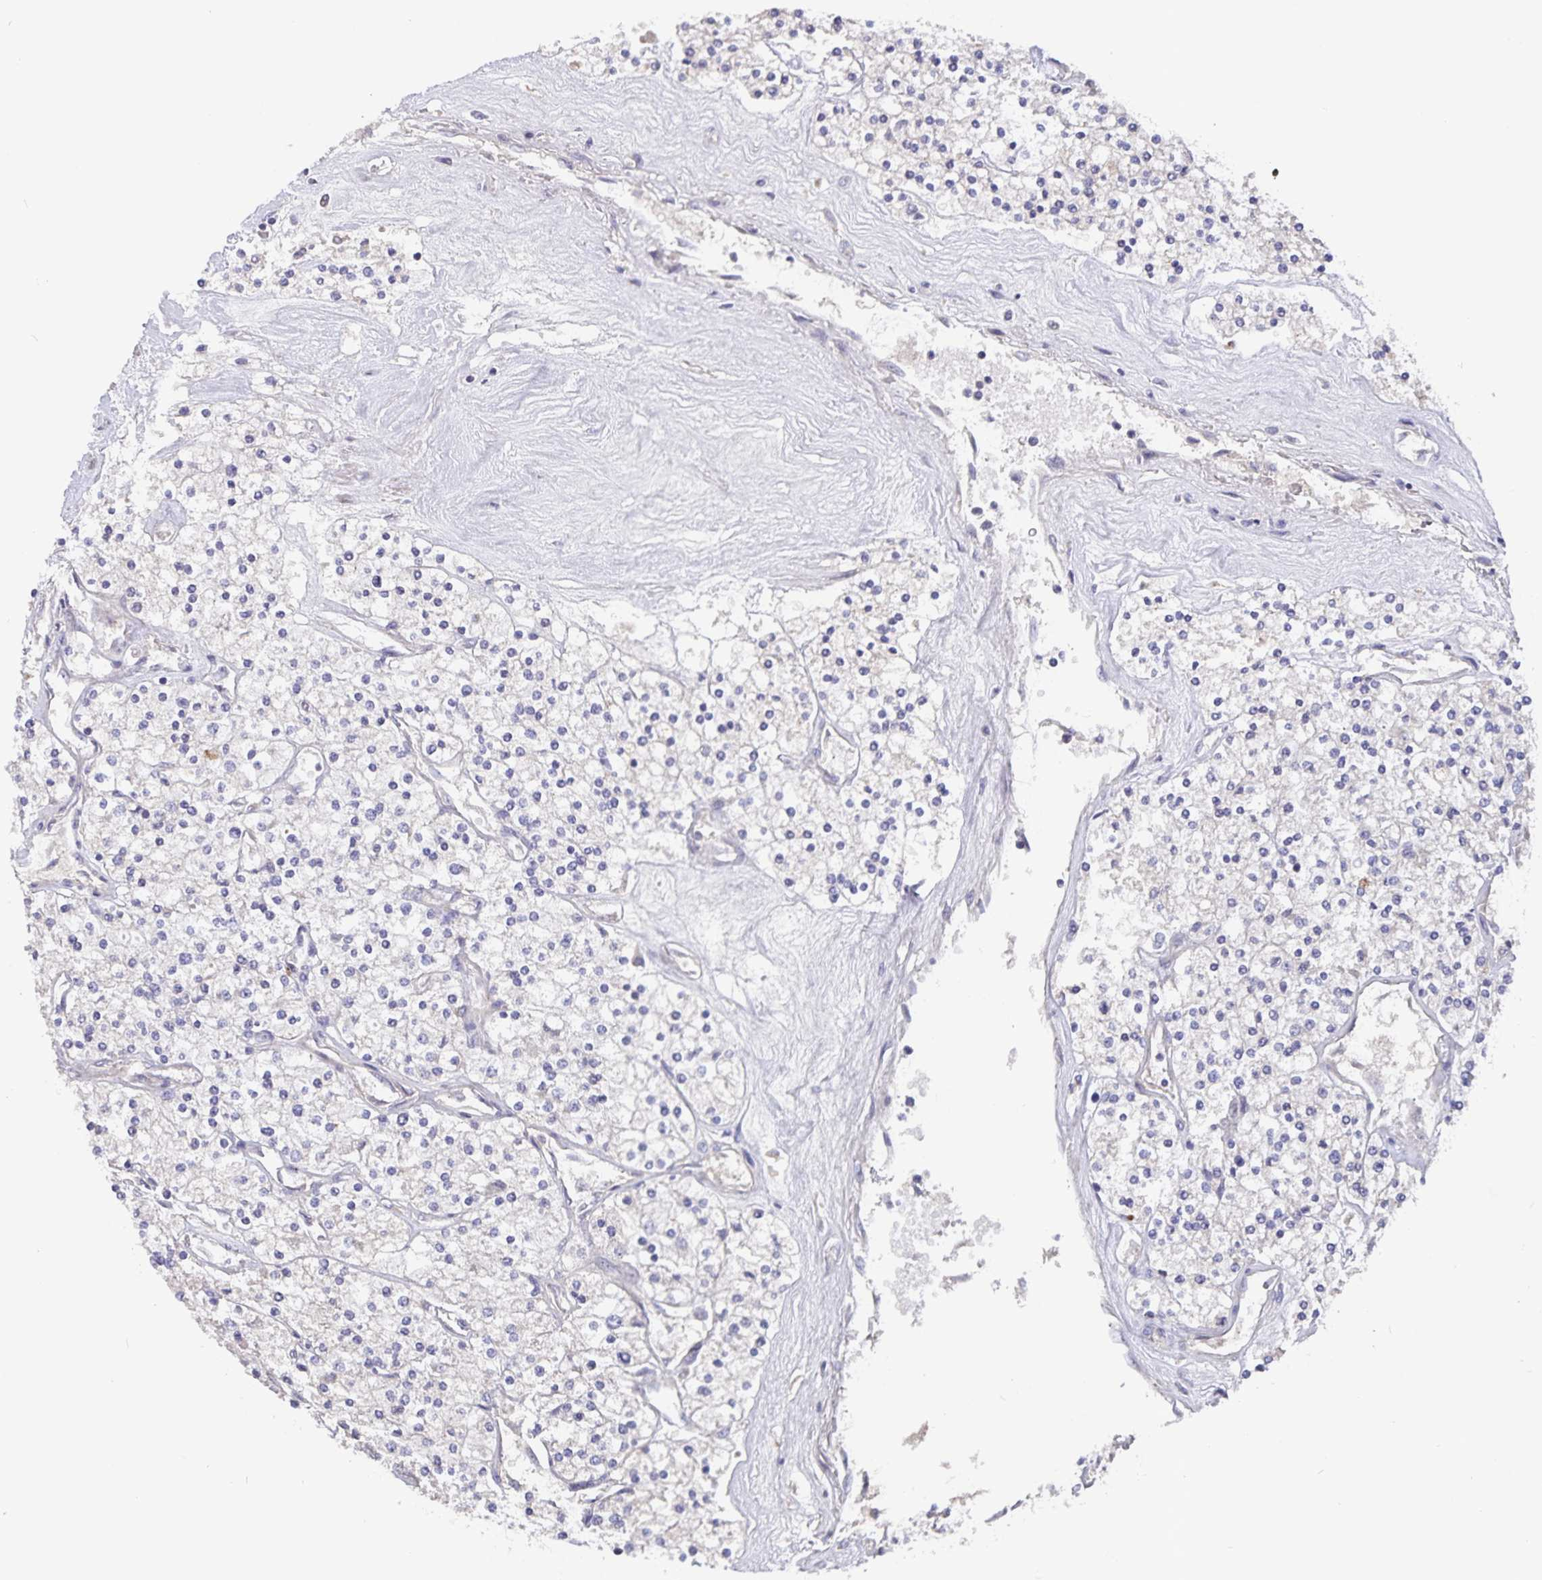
{"staining": {"intensity": "negative", "quantity": "none", "location": "none"}, "tissue": "renal cancer", "cell_type": "Tumor cells", "image_type": "cancer", "snomed": [{"axis": "morphology", "description": "Adenocarcinoma, NOS"}, {"axis": "topography", "description": "Kidney"}], "caption": "High power microscopy image of an immunohistochemistry (IHC) histopathology image of renal cancer (adenocarcinoma), revealing no significant staining in tumor cells. The staining was performed using DAB (3,3'-diaminobenzidine) to visualize the protein expression in brown, while the nuclei were stained in blue with hematoxylin (Magnification: 20x).", "gene": "FBXL16", "patient": {"sex": "male", "age": 80}}